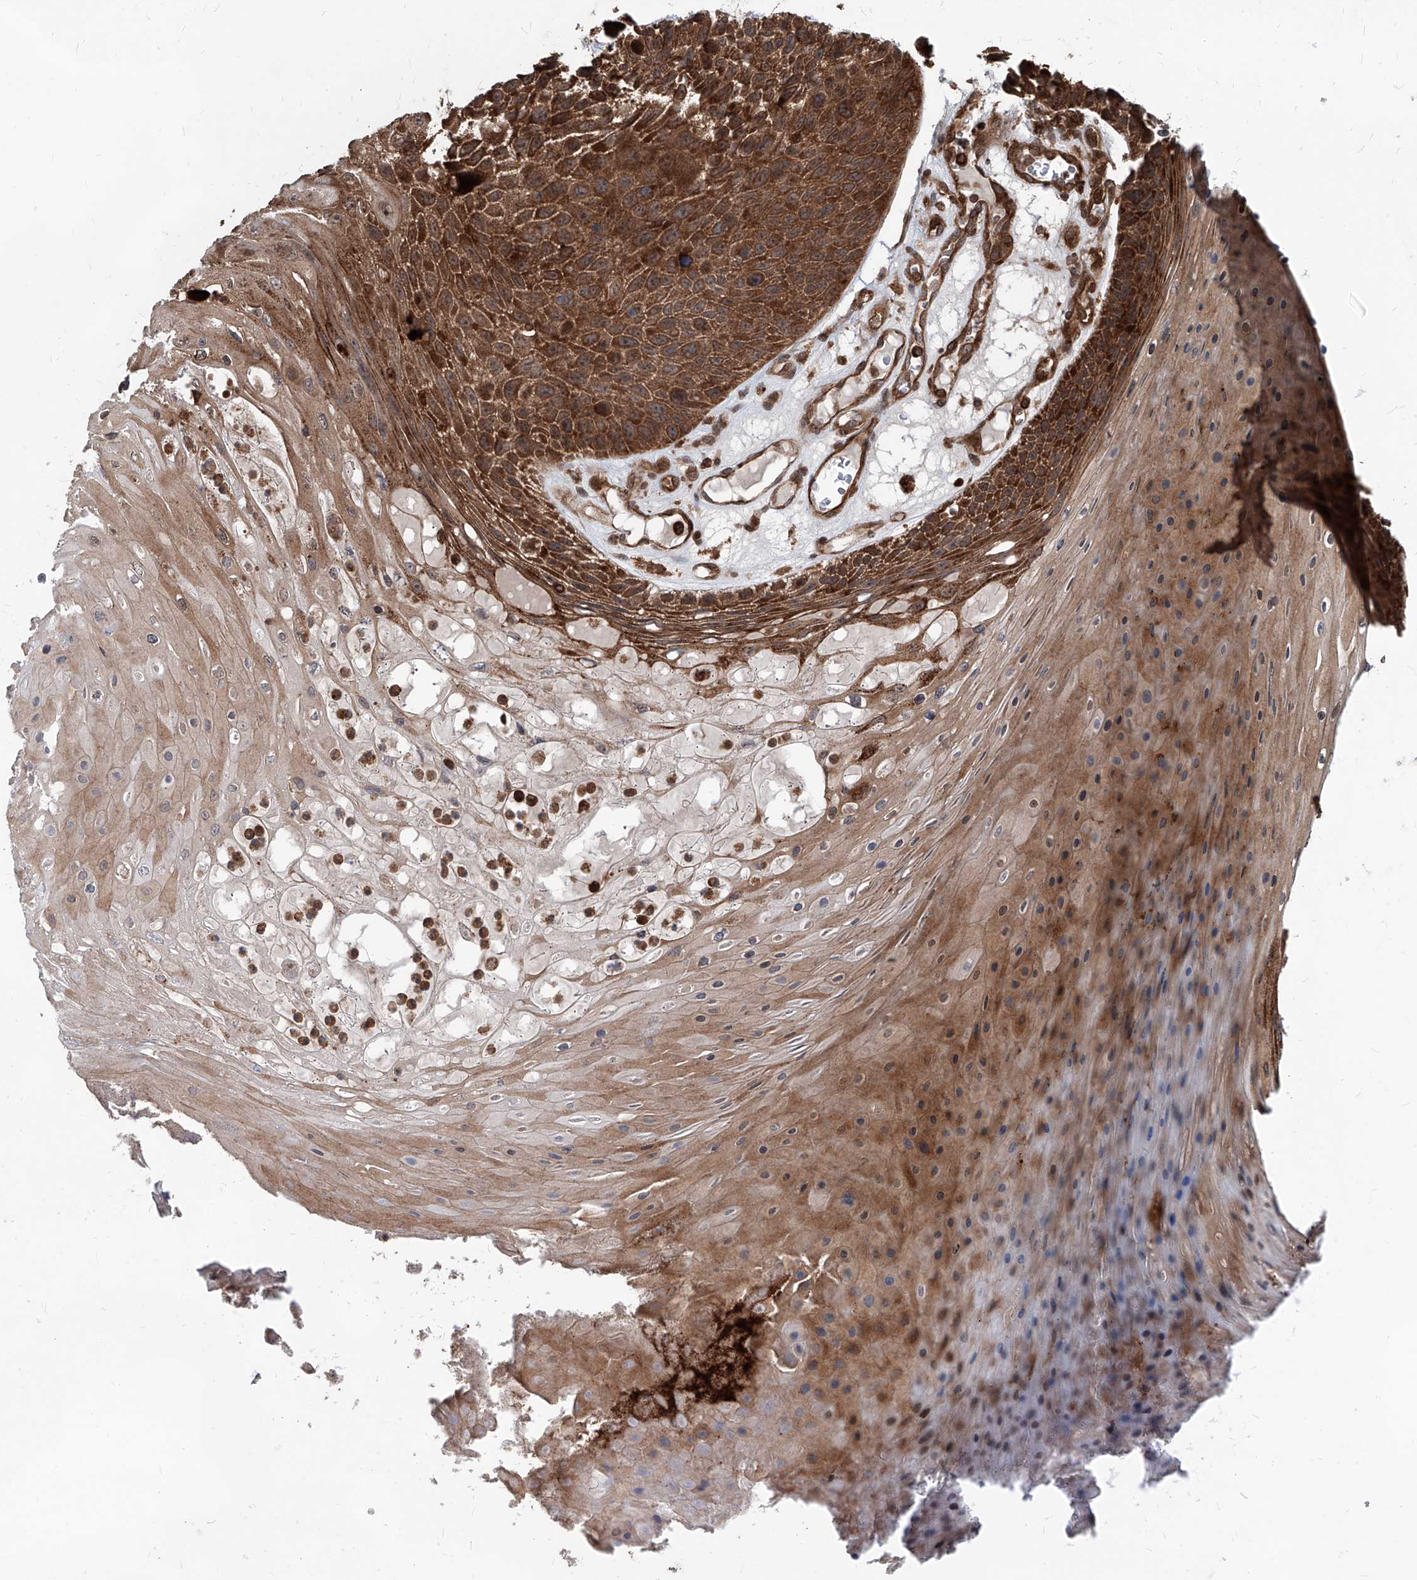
{"staining": {"intensity": "strong", "quantity": ">75%", "location": "cytoplasmic/membranous"}, "tissue": "skin cancer", "cell_type": "Tumor cells", "image_type": "cancer", "snomed": [{"axis": "morphology", "description": "Squamous cell carcinoma, NOS"}, {"axis": "topography", "description": "Skin"}], "caption": "This micrograph demonstrates skin cancer (squamous cell carcinoma) stained with IHC to label a protein in brown. The cytoplasmic/membranous of tumor cells show strong positivity for the protein. Nuclei are counter-stained blue.", "gene": "MAGED2", "patient": {"sex": "female", "age": 88}}